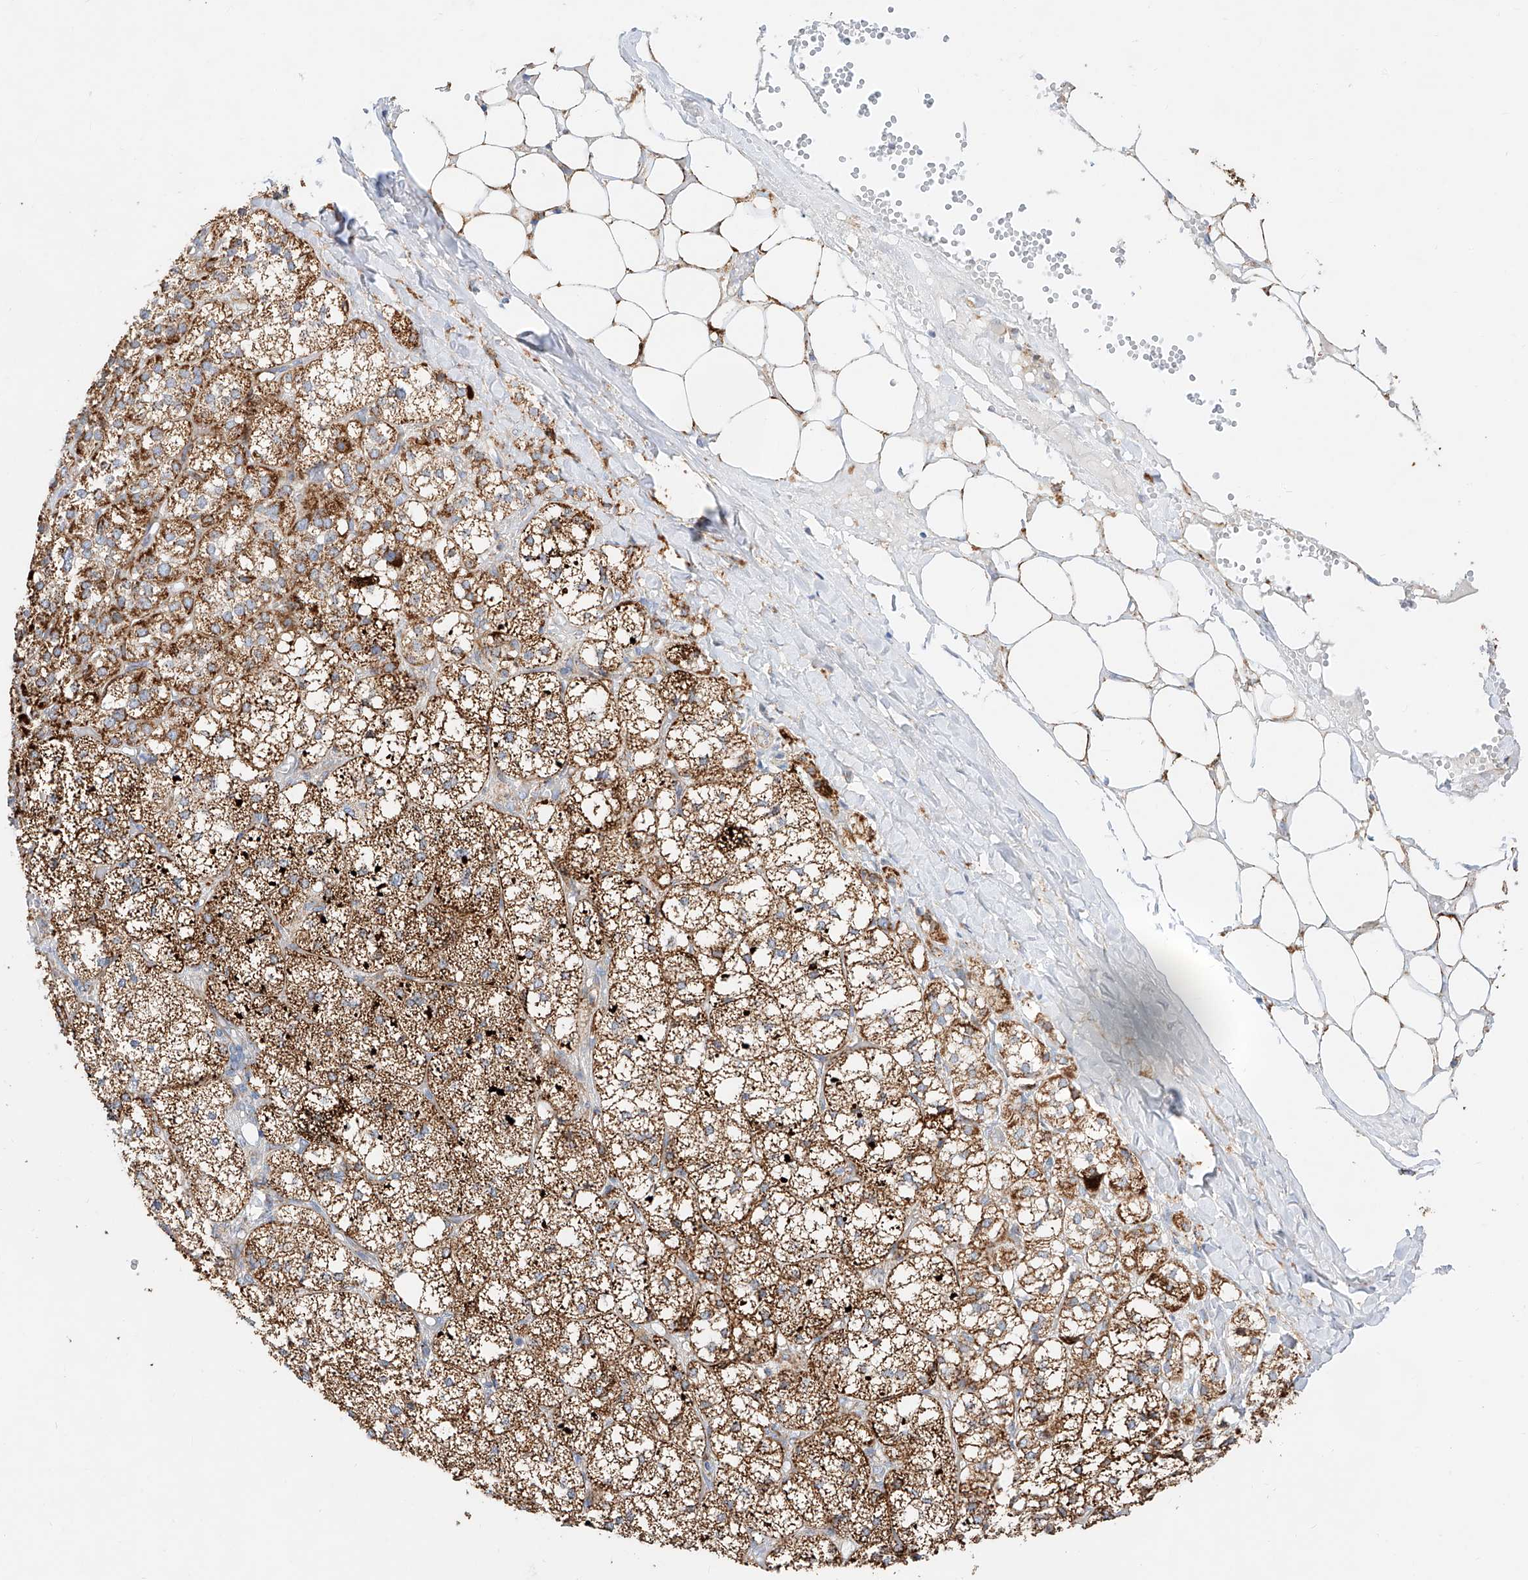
{"staining": {"intensity": "strong", "quantity": ">75%", "location": "cytoplasmic/membranous"}, "tissue": "adrenal gland", "cell_type": "Glandular cells", "image_type": "normal", "snomed": [{"axis": "morphology", "description": "Normal tissue, NOS"}, {"axis": "topography", "description": "Adrenal gland"}], "caption": "Strong cytoplasmic/membranous positivity is seen in about >75% of glandular cells in normal adrenal gland. (DAB IHC, brown staining for protein, blue staining for nuclei).", "gene": "CST9", "patient": {"sex": "female", "age": 61}}